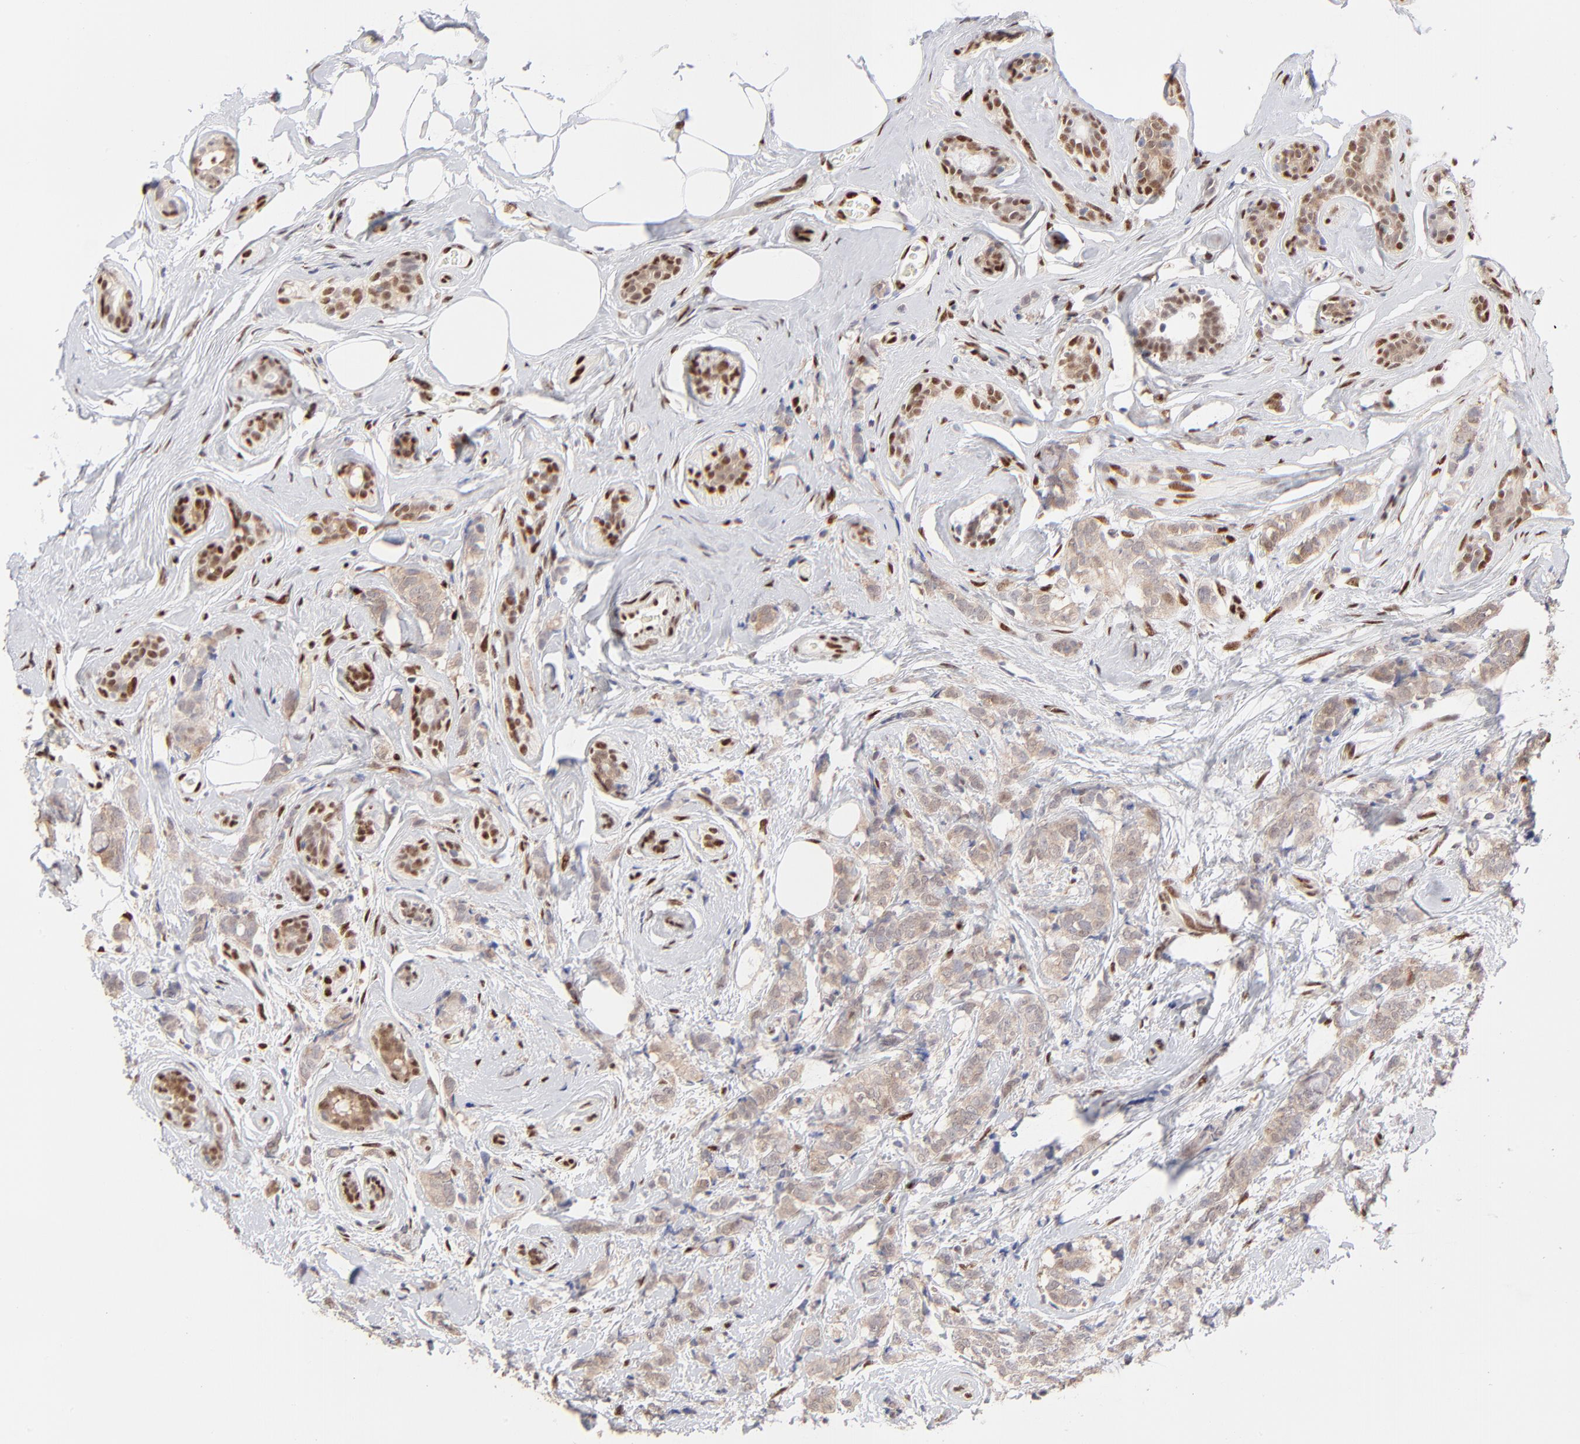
{"staining": {"intensity": "weak", "quantity": "25%-75%", "location": "nuclear"}, "tissue": "breast cancer", "cell_type": "Tumor cells", "image_type": "cancer", "snomed": [{"axis": "morphology", "description": "Lobular carcinoma"}, {"axis": "topography", "description": "Breast"}], "caption": "There is low levels of weak nuclear staining in tumor cells of lobular carcinoma (breast), as demonstrated by immunohistochemical staining (brown color).", "gene": "STAT3", "patient": {"sex": "female", "age": 60}}